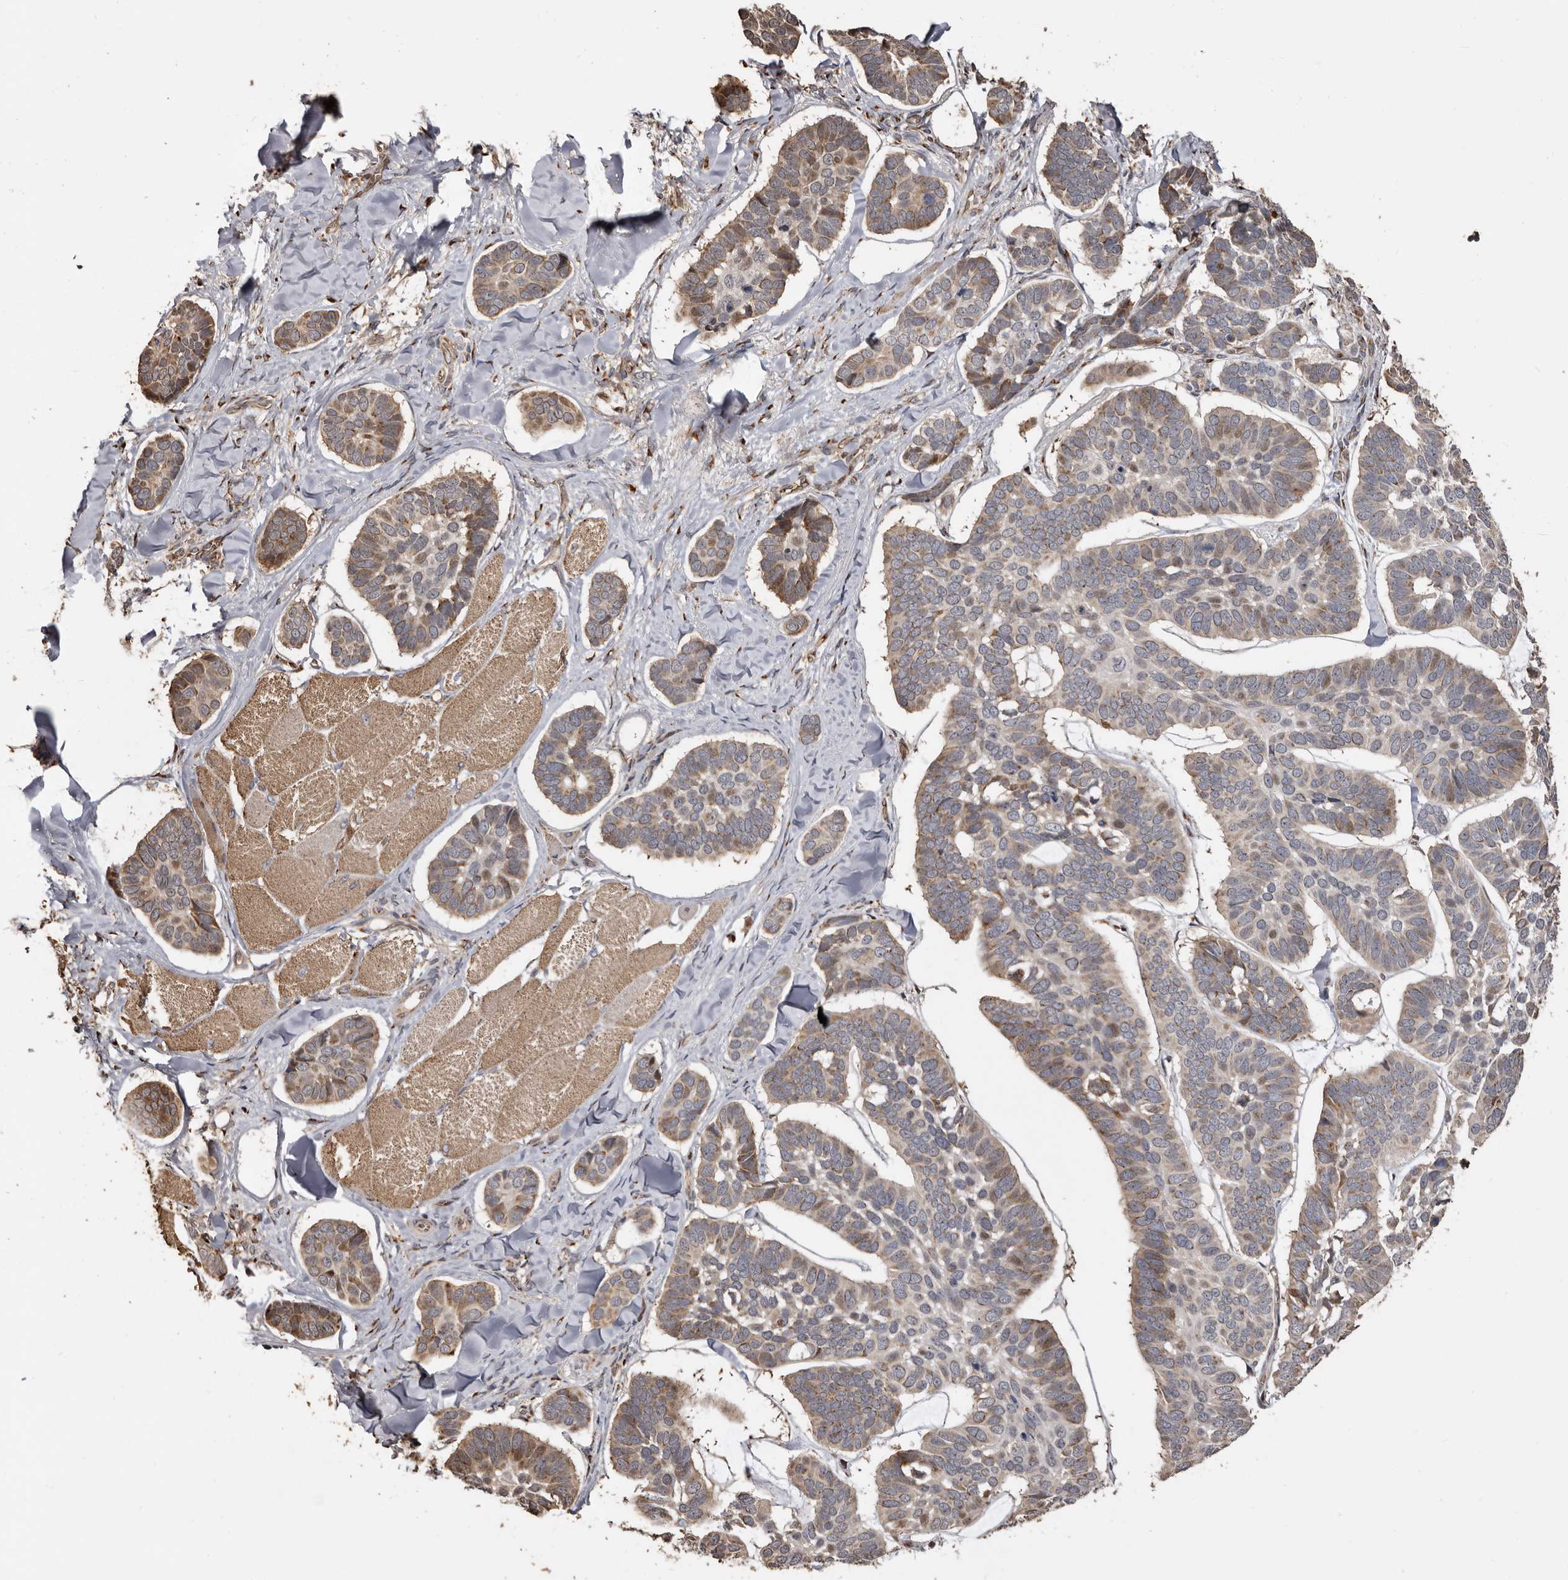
{"staining": {"intensity": "moderate", "quantity": "25%-75%", "location": "cytoplasmic/membranous"}, "tissue": "skin cancer", "cell_type": "Tumor cells", "image_type": "cancer", "snomed": [{"axis": "morphology", "description": "Basal cell carcinoma"}, {"axis": "topography", "description": "Skin"}], "caption": "Skin cancer stained with a brown dye displays moderate cytoplasmic/membranous positive staining in about 25%-75% of tumor cells.", "gene": "ENTREP1", "patient": {"sex": "male", "age": 62}}